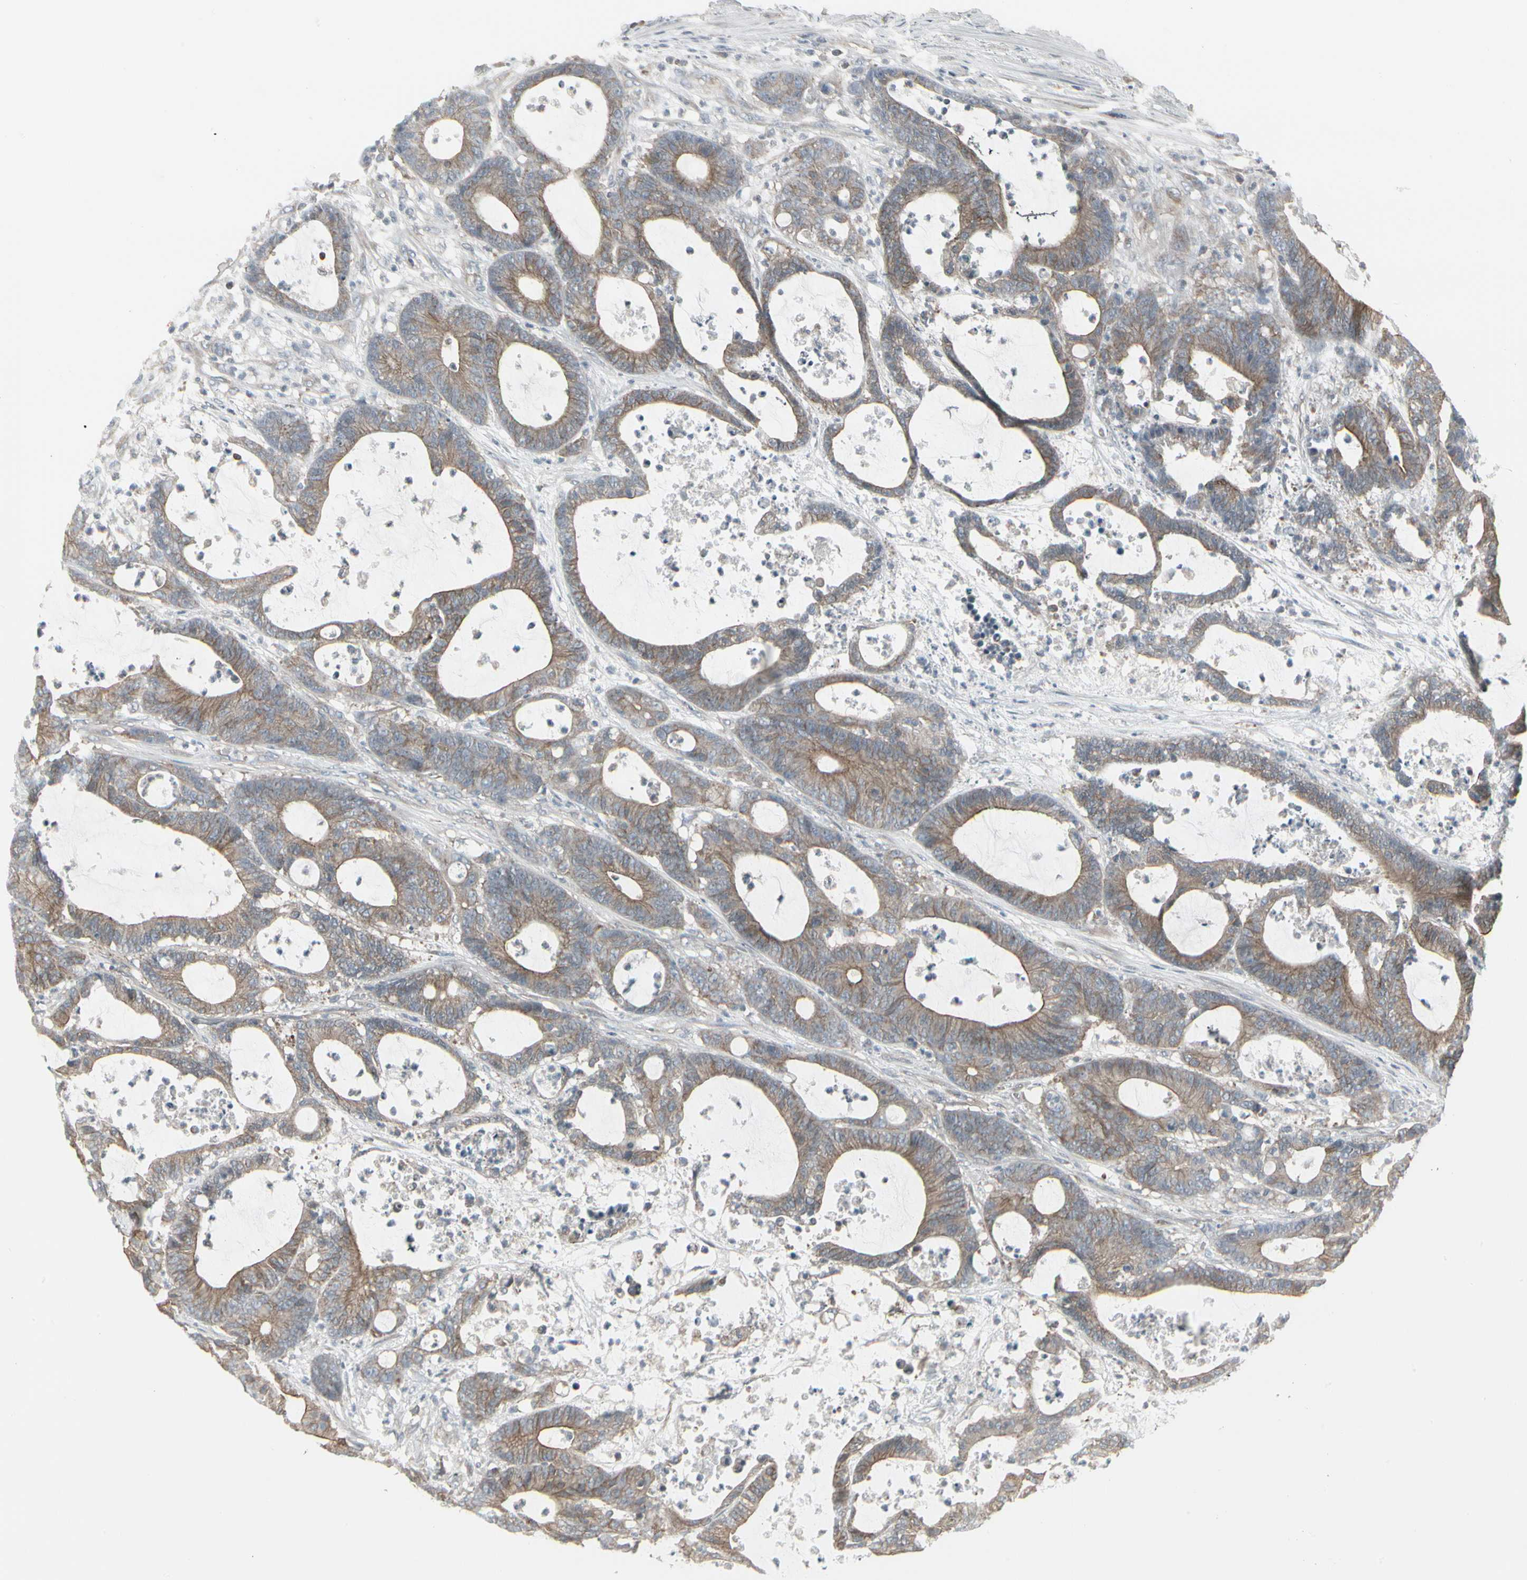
{"staining": {"intensity": "weak", "quantity": ">75%", "location": "cytoplasmic/membranous"}, "tissue": "colorectal cancer", "cell_type": "Tumor cells", "image_type": "cancer", "snomed": [{"axis": "morphology", "description": "Adenocarcinoma, NOS"}, {"axis": "topography", "description": "Colon"}], "caption": "Immunohistochemical staining of human colorectal adenocarcinoma exhibits weak cytoplasmic/membranous protein positivity in about >75% of tumor cells.", "gene": "EPS15", "patient": {"sex": "female", "age": 84}}